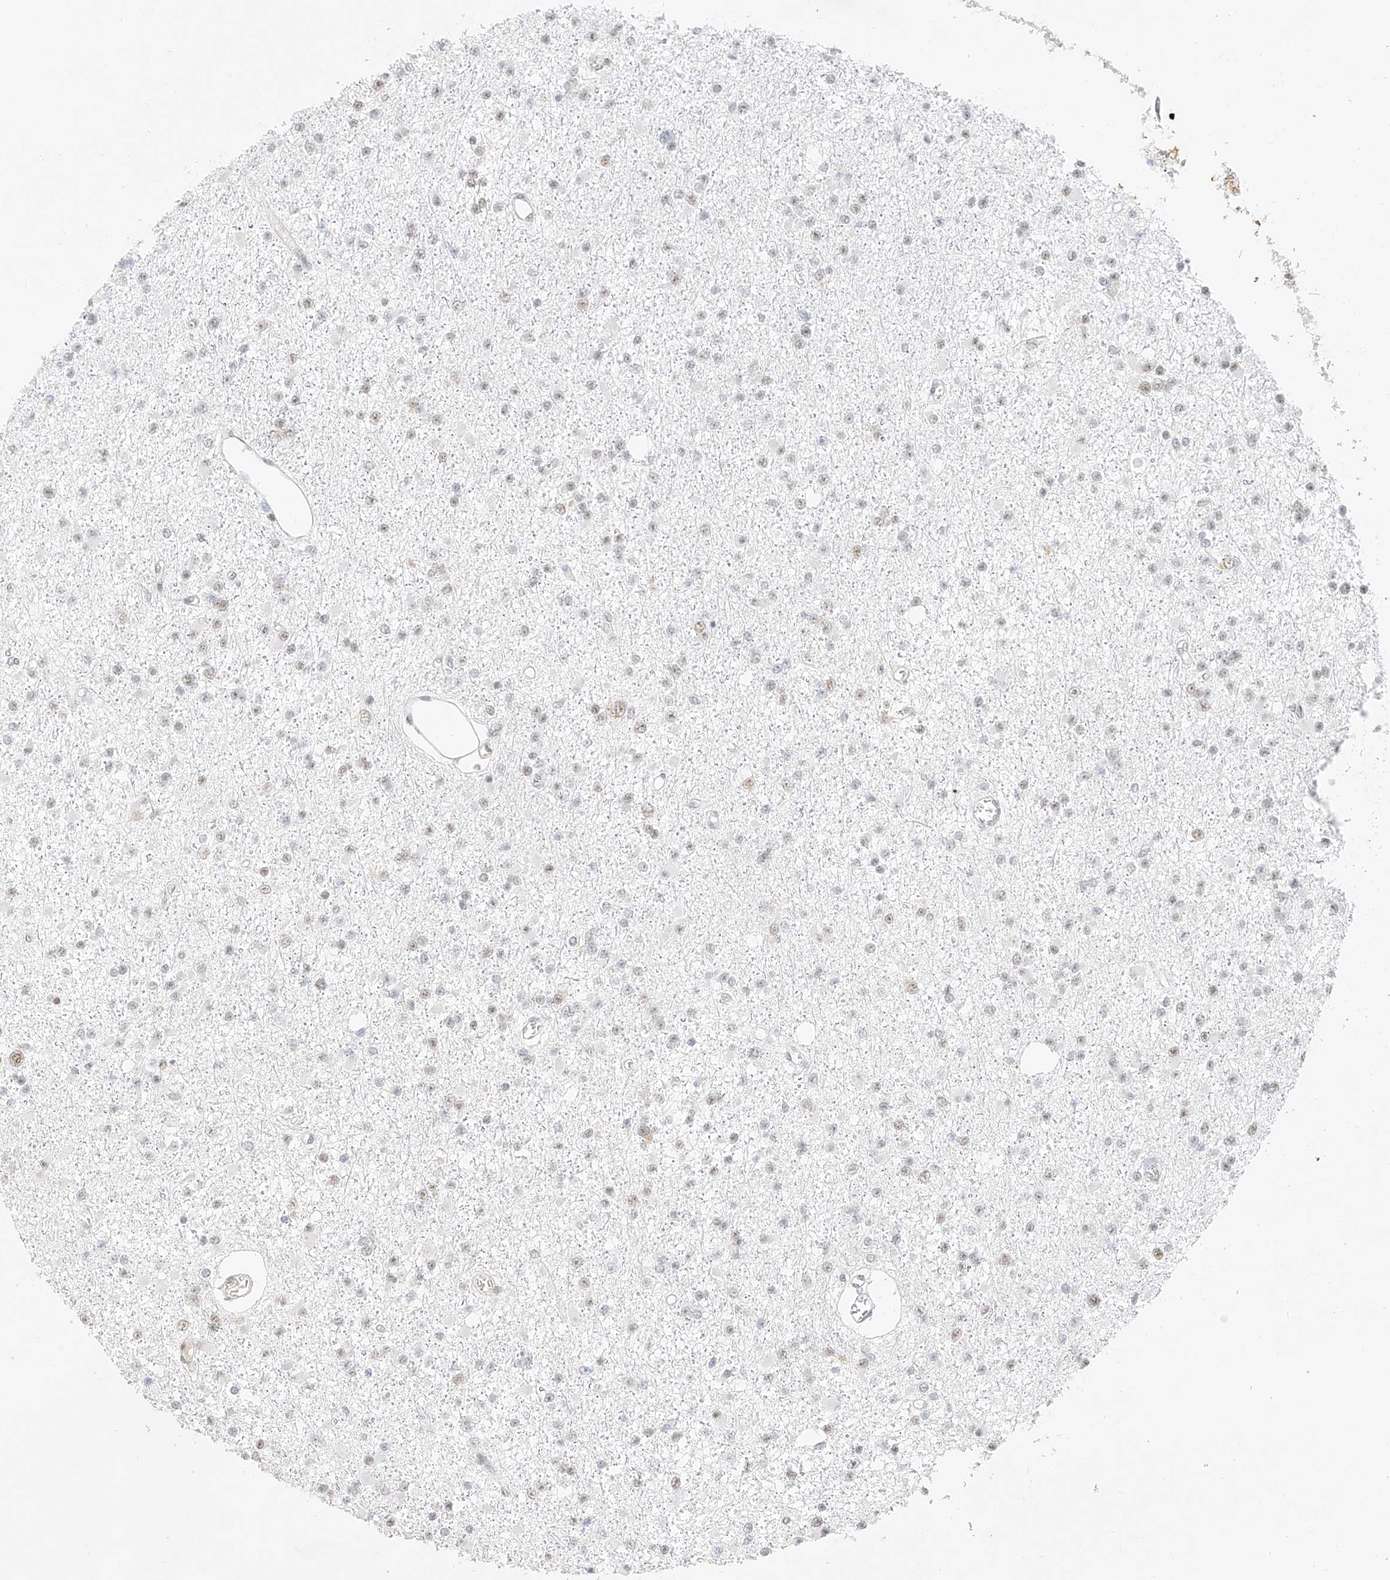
{"staining": {"intensity": "weak", "quantity": "25%-75%", "location": "nuclear"}, "tissue": "glioma", "cell_type": "Tumor cells", "image_type": "cancer", "snomed": [{"axis": "morphology", "description": "Glioma, malignant, Low grade"}, {"axis": "topography", "description": "Brain"}], "caption": "This histopathology image shows malignant glioma (low-grade) stained with immunohistochemistry to label a protein in brown. The nuclear of tumor cells show weak positivity for the protein. Nuclei are counter-stained blue.", "gene": "CXorf58", "patient": {"sex": "female", "age": 22}}